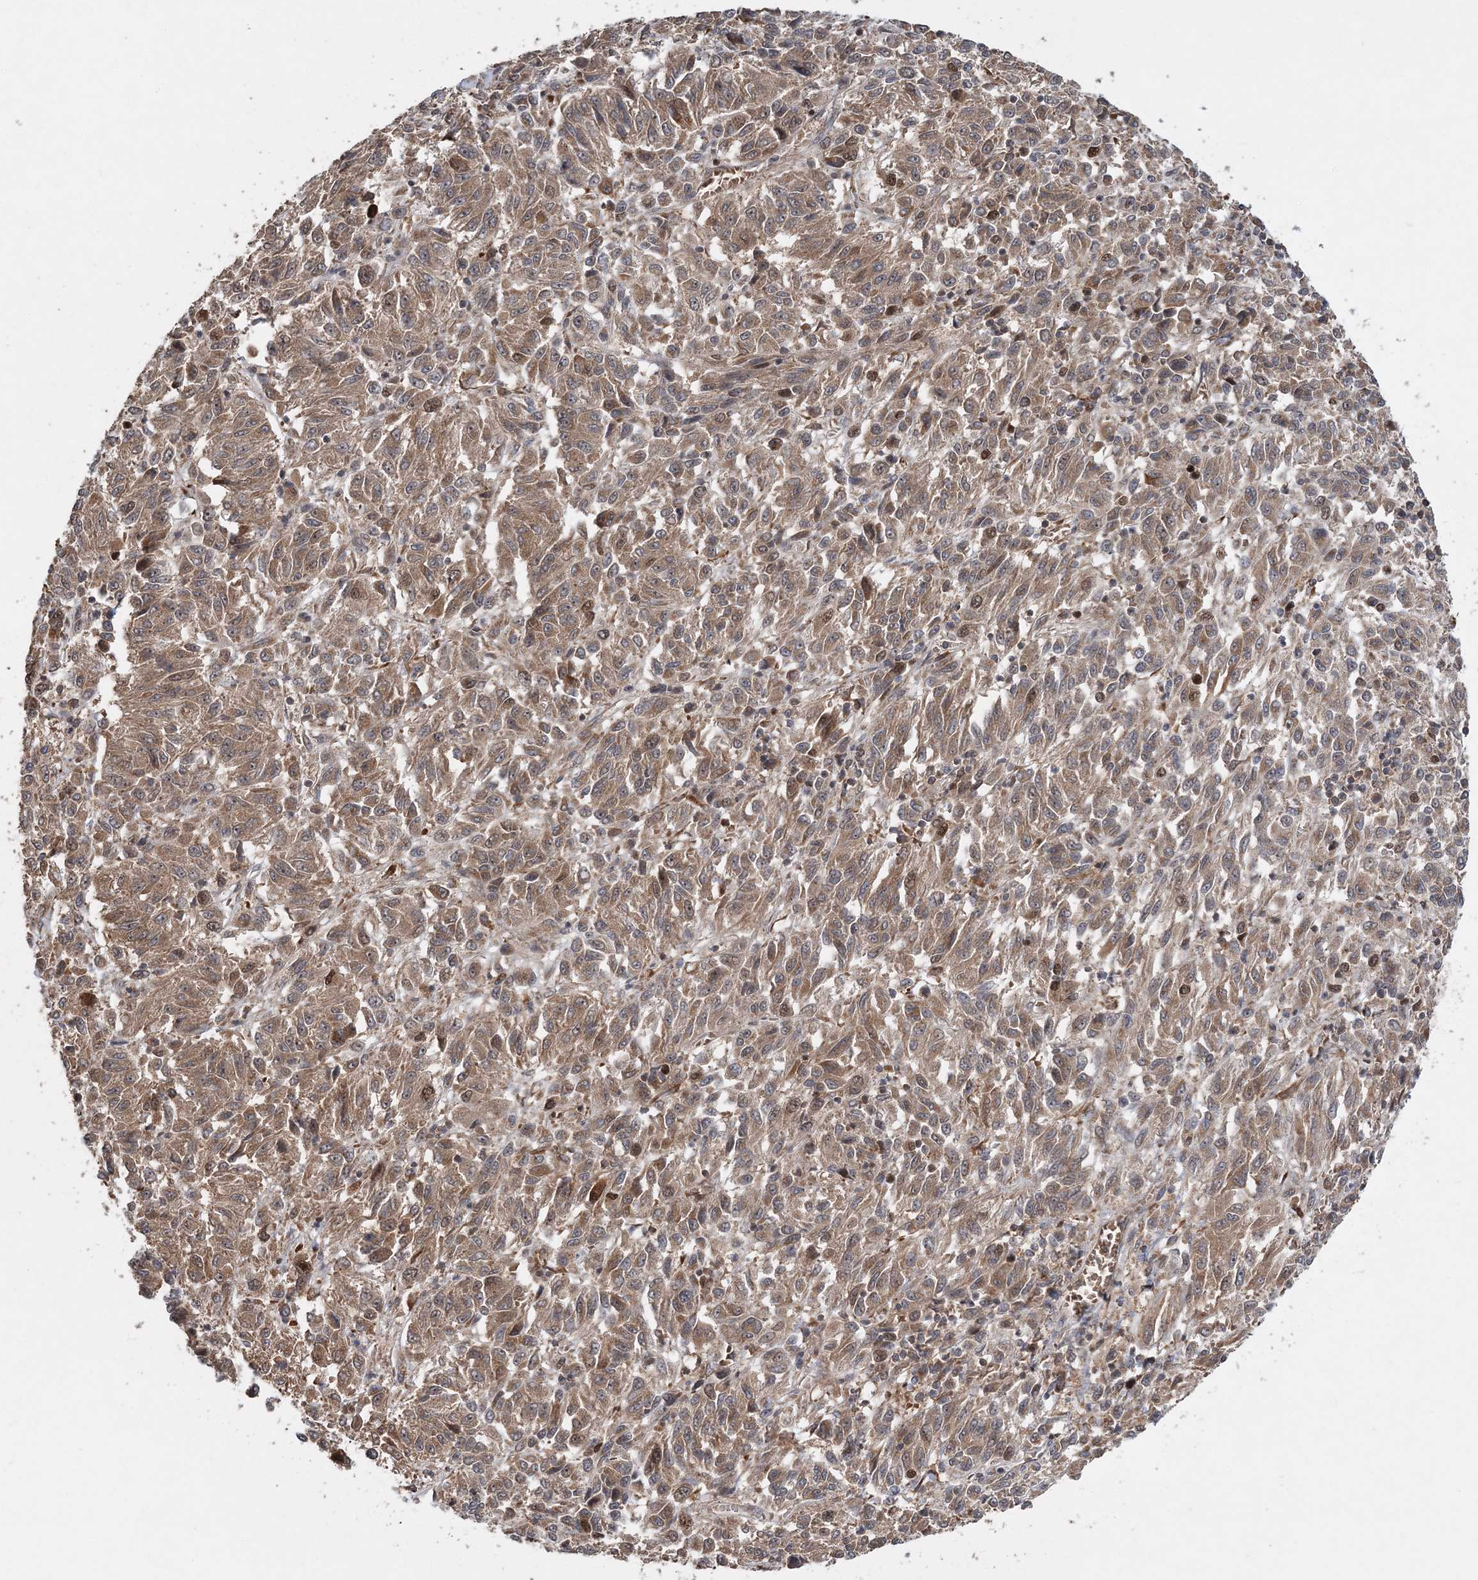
{"staining": {"intensity": "moderate", "quantity": ">75%", "location": "cytoplasmic/membranous,nuclear"}, "tissue": "melanoma", "cell_type": "Tumor cells", "image_type": "cancer", "snomed": [{"axis": "morphology", "description": "Malignant melanoma, Metastatic site"}, {"axis": "topography", "description": "Lung"}], "caption": "Immunohistochemistry (IHC) image of human melanoma stained for a protein (brown), which shows medium levels of moderate cytoplasmic/membranous and nuclear positivity in about >75% of tumor cells.", "gene": "KIF4A", "patient": {"sex": "male", "age": 64}}